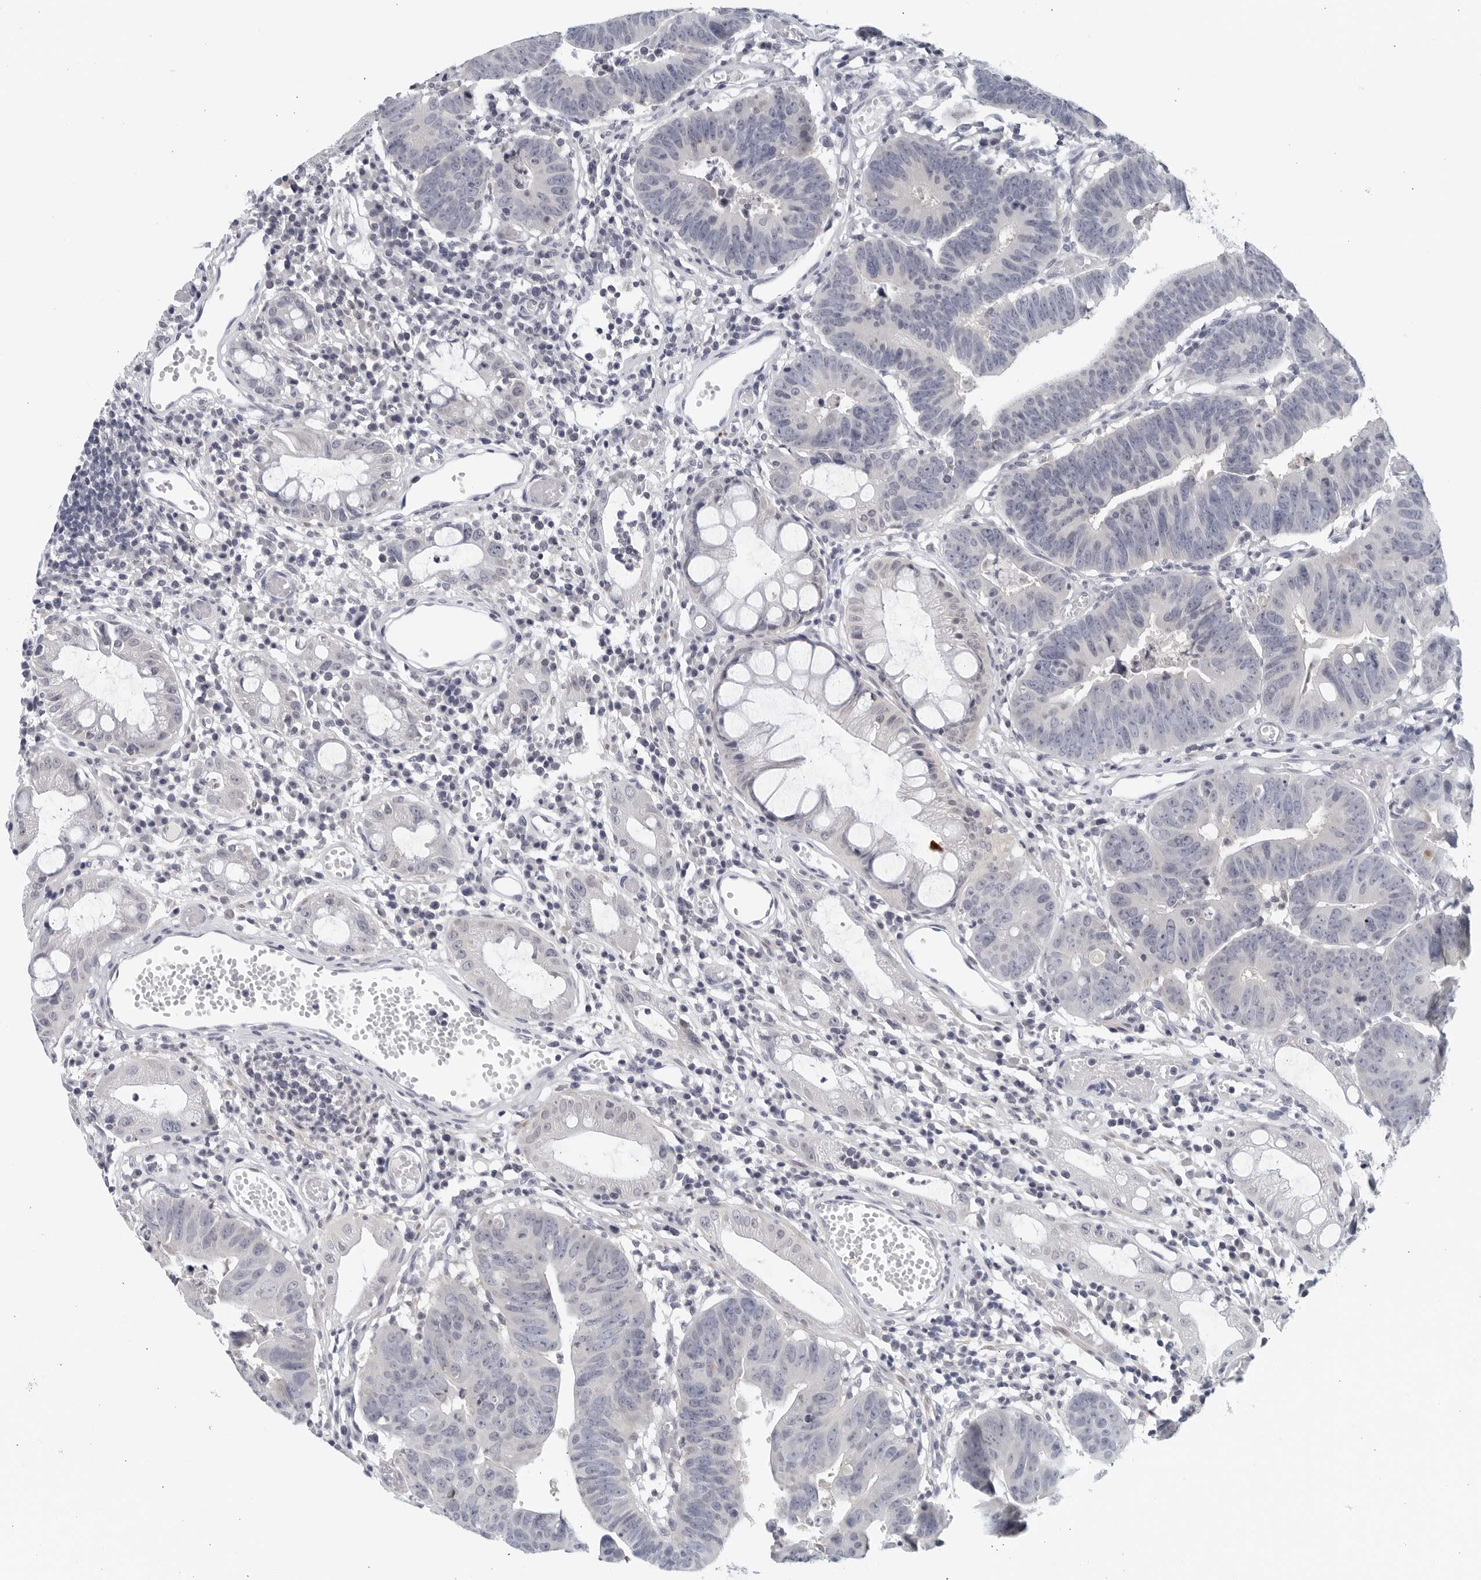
{"staining": {"intensity": "negative", "quantity": "none", "location": "none"}, "tissue": "colorectal cancer", "cell_type": "Tumor cells", "image_type": "cancer", "snomed": [{"axis": "morphology", "description": "Adenocarcinoma, NOS"}, {"axis": "topography", "description": "Rectum"}], "caption": "The histopathology image shows no staining of tumor cells in adenocarcinoma (colorectal).", "gene": "MATN1", "patient": {"sex": "female", "age": 65}}